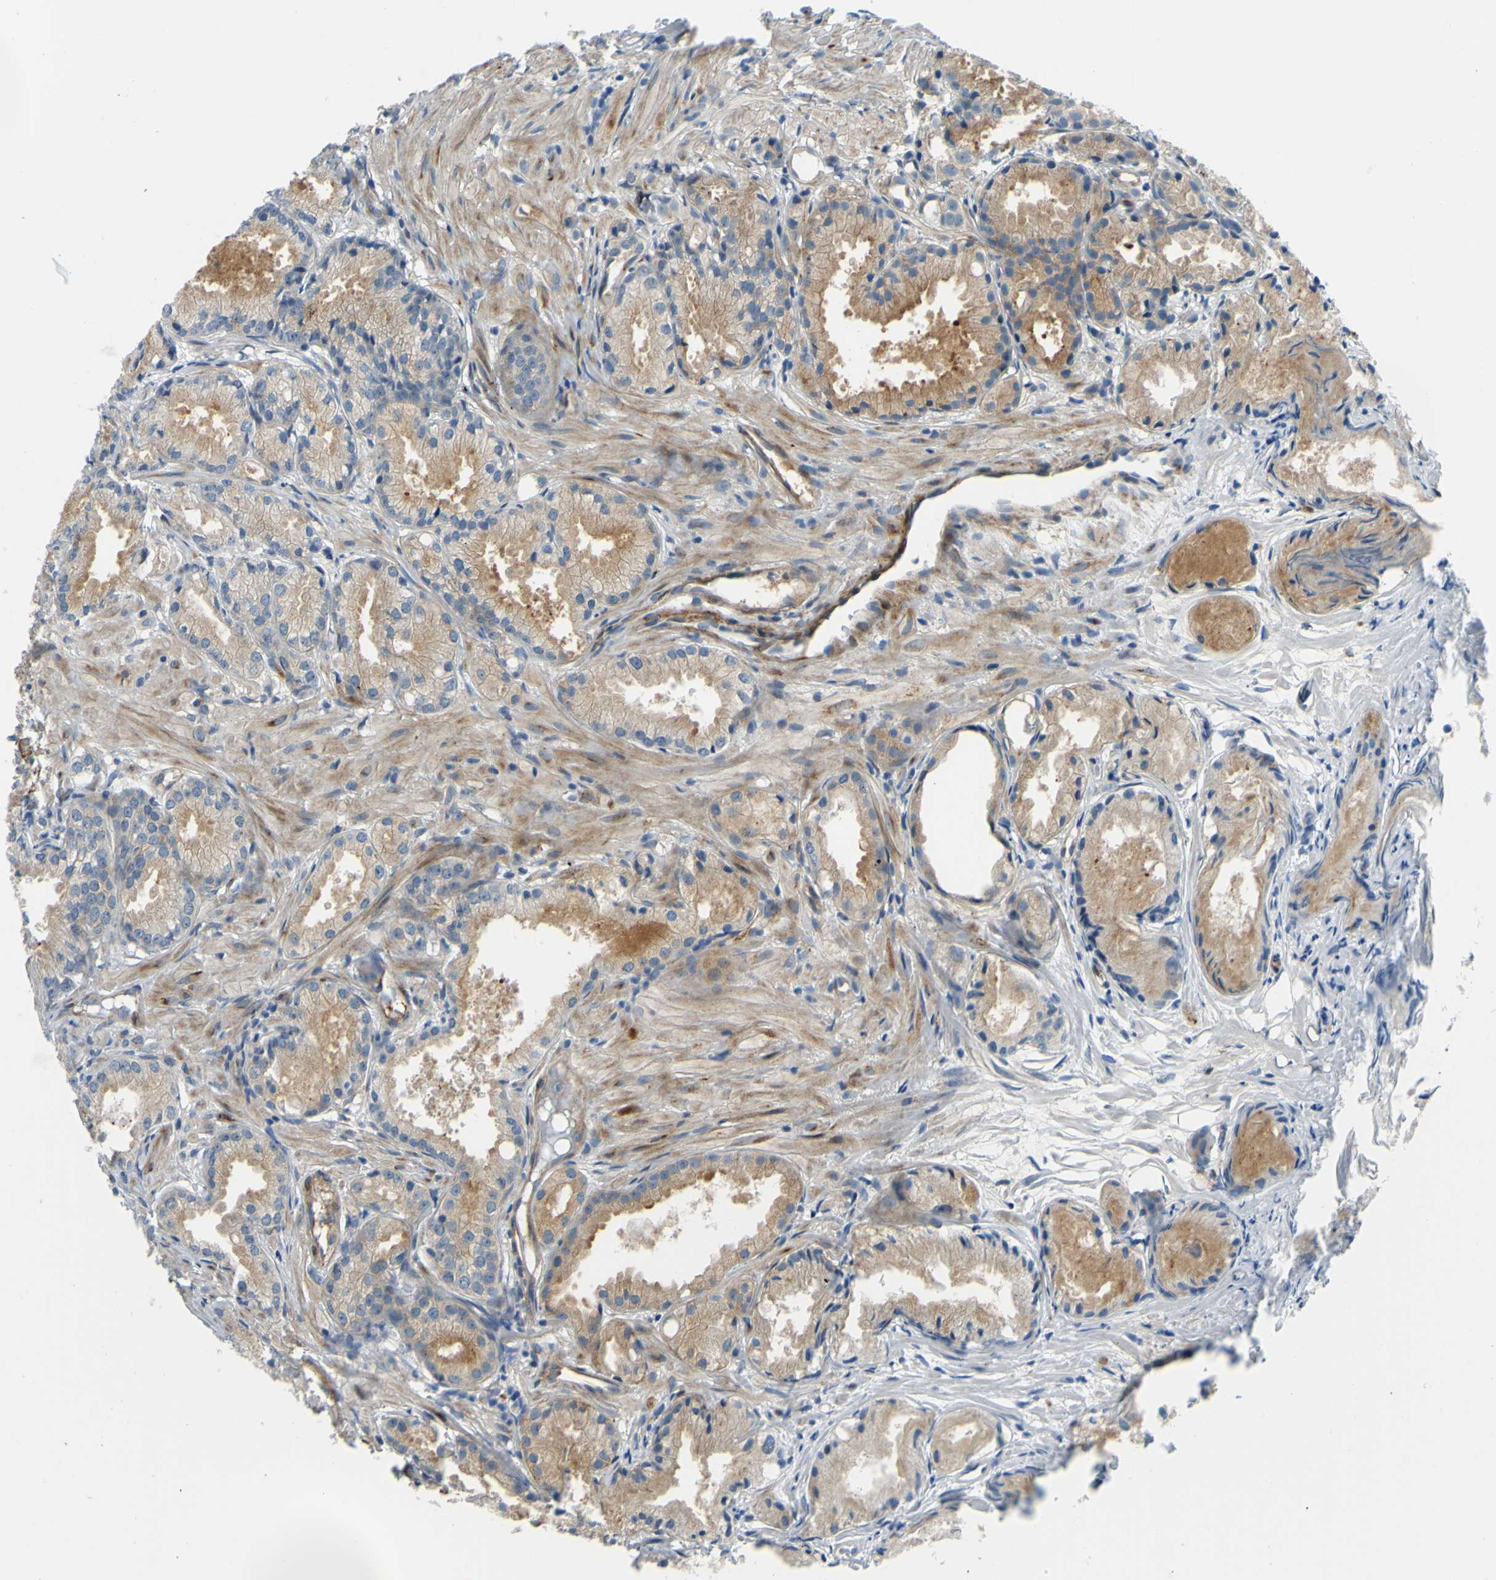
{"staining": {"intensity": "weak", "quantity": ">75%", "location": "cytoplasmic/membranous"}, "tissue": "prostate cancer", "cell_type": "Tumor cells", "image_type": "cancer", "snomed": [{"axis": "morphology", "description": "Adenocarcinoma, Low grade"}, {"axis": "topography", "description": "Prostate"}], "caption": "Immunohistochemistry (DAB) staining of adenocarcinoma (low-grade) (prostate) shows weak cytoplasmic/membranous protein expression in about >75% of tumor cells.", "gene": "ARHGAP1", "patient": {"sex": "male", "age": 72}}